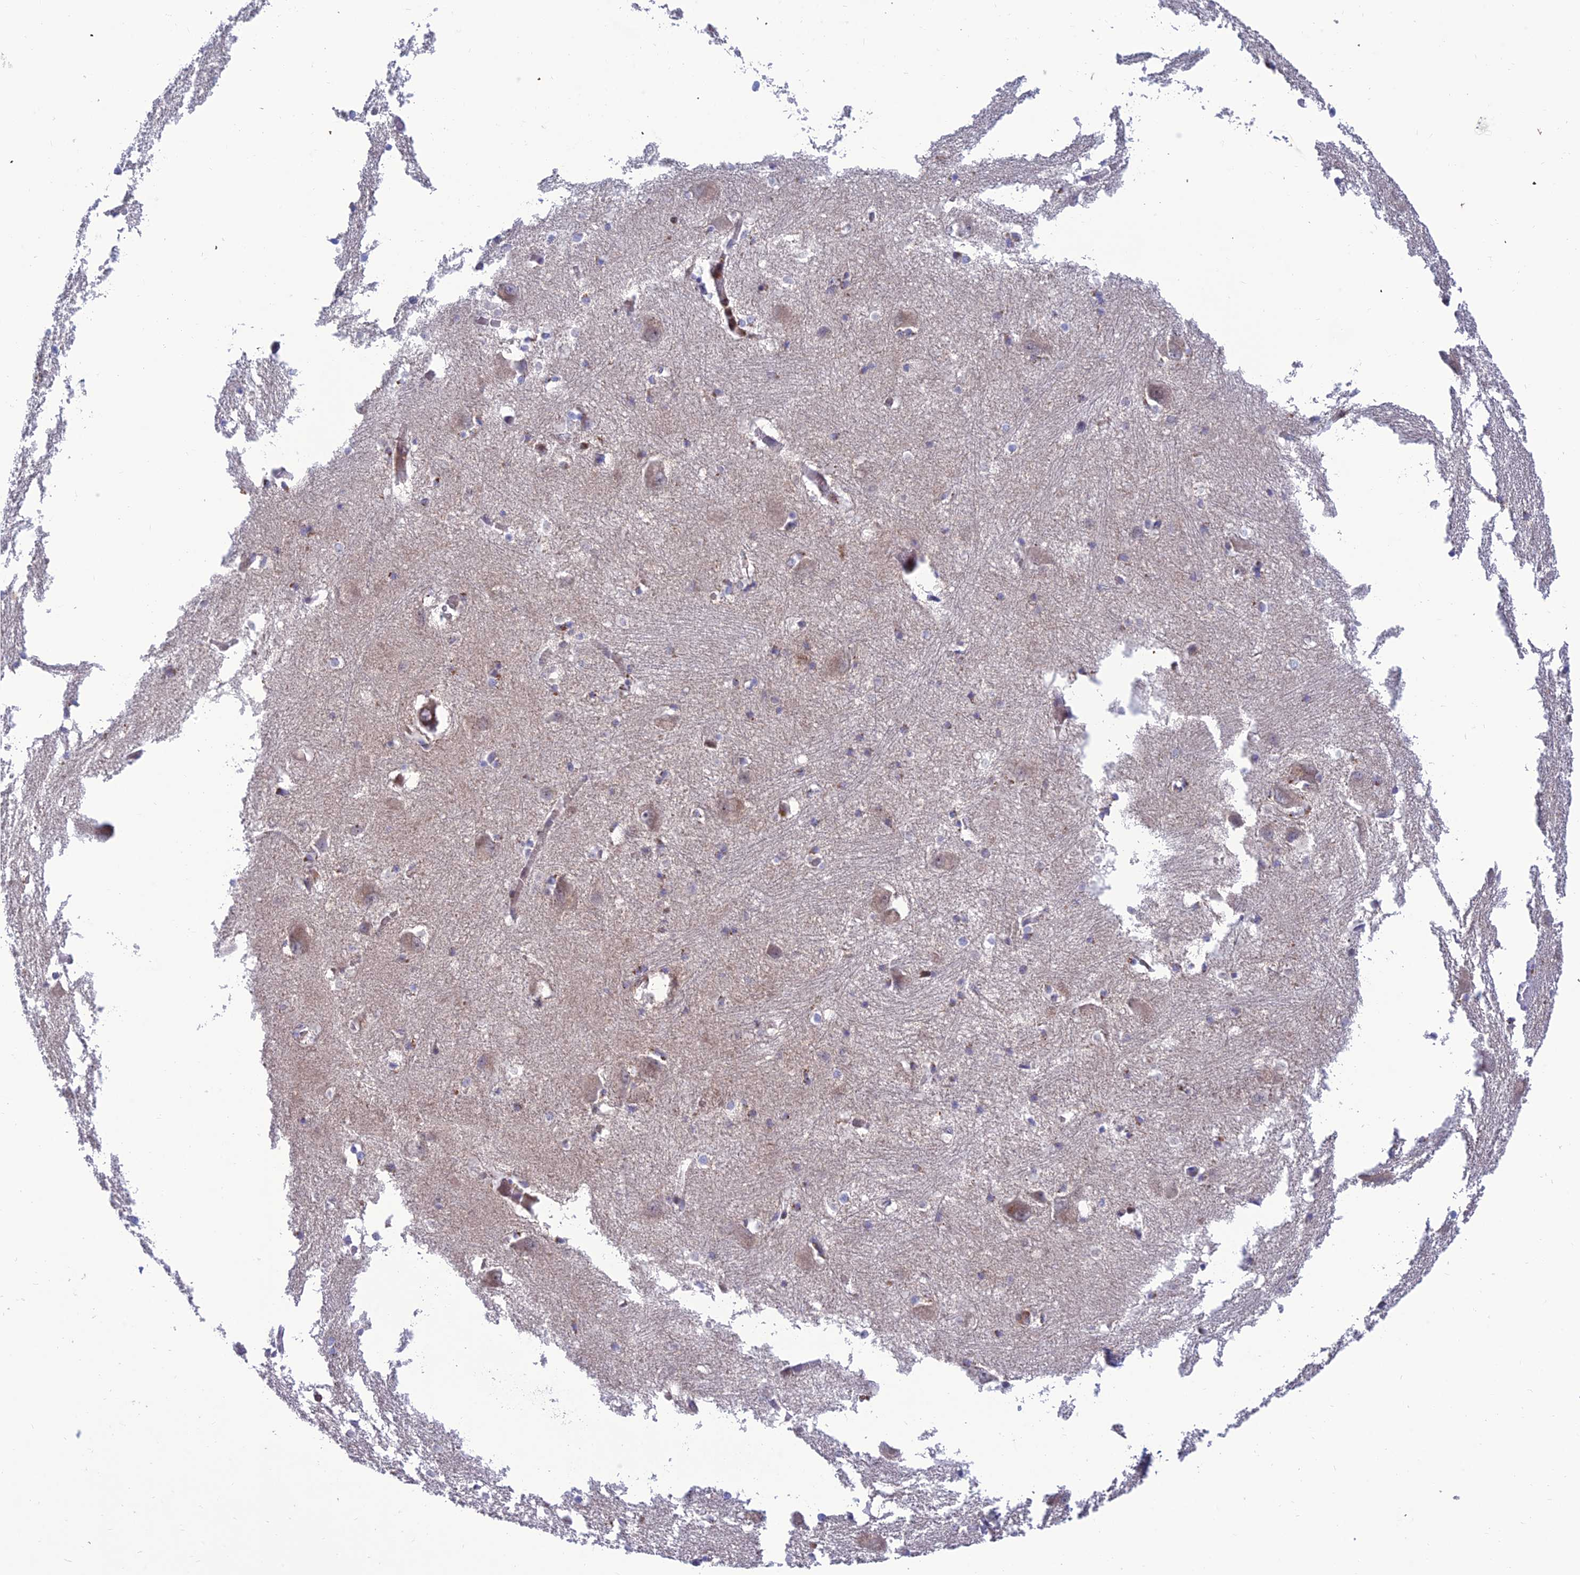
{"staining": {"intensity": "negative", "quantity": "none", "location": "none"}, "tissue": "caudate", "cell_type": "Glial cells", "image_type": "normal", "snomed": [{"axis": "morphology", "description": "Normal tissue, NOS"}, {"axis": "topography", "description": "Lateral ventricle wall"}], "caption": "This micrograph is of benign caudate stained with immunohistochemistry to label a protein in brown with the nuclei are counter-stained blue. There is no expression in glial cells.", "gene": "FAM76A", "patient": {"sex": "male", "age": 37}}